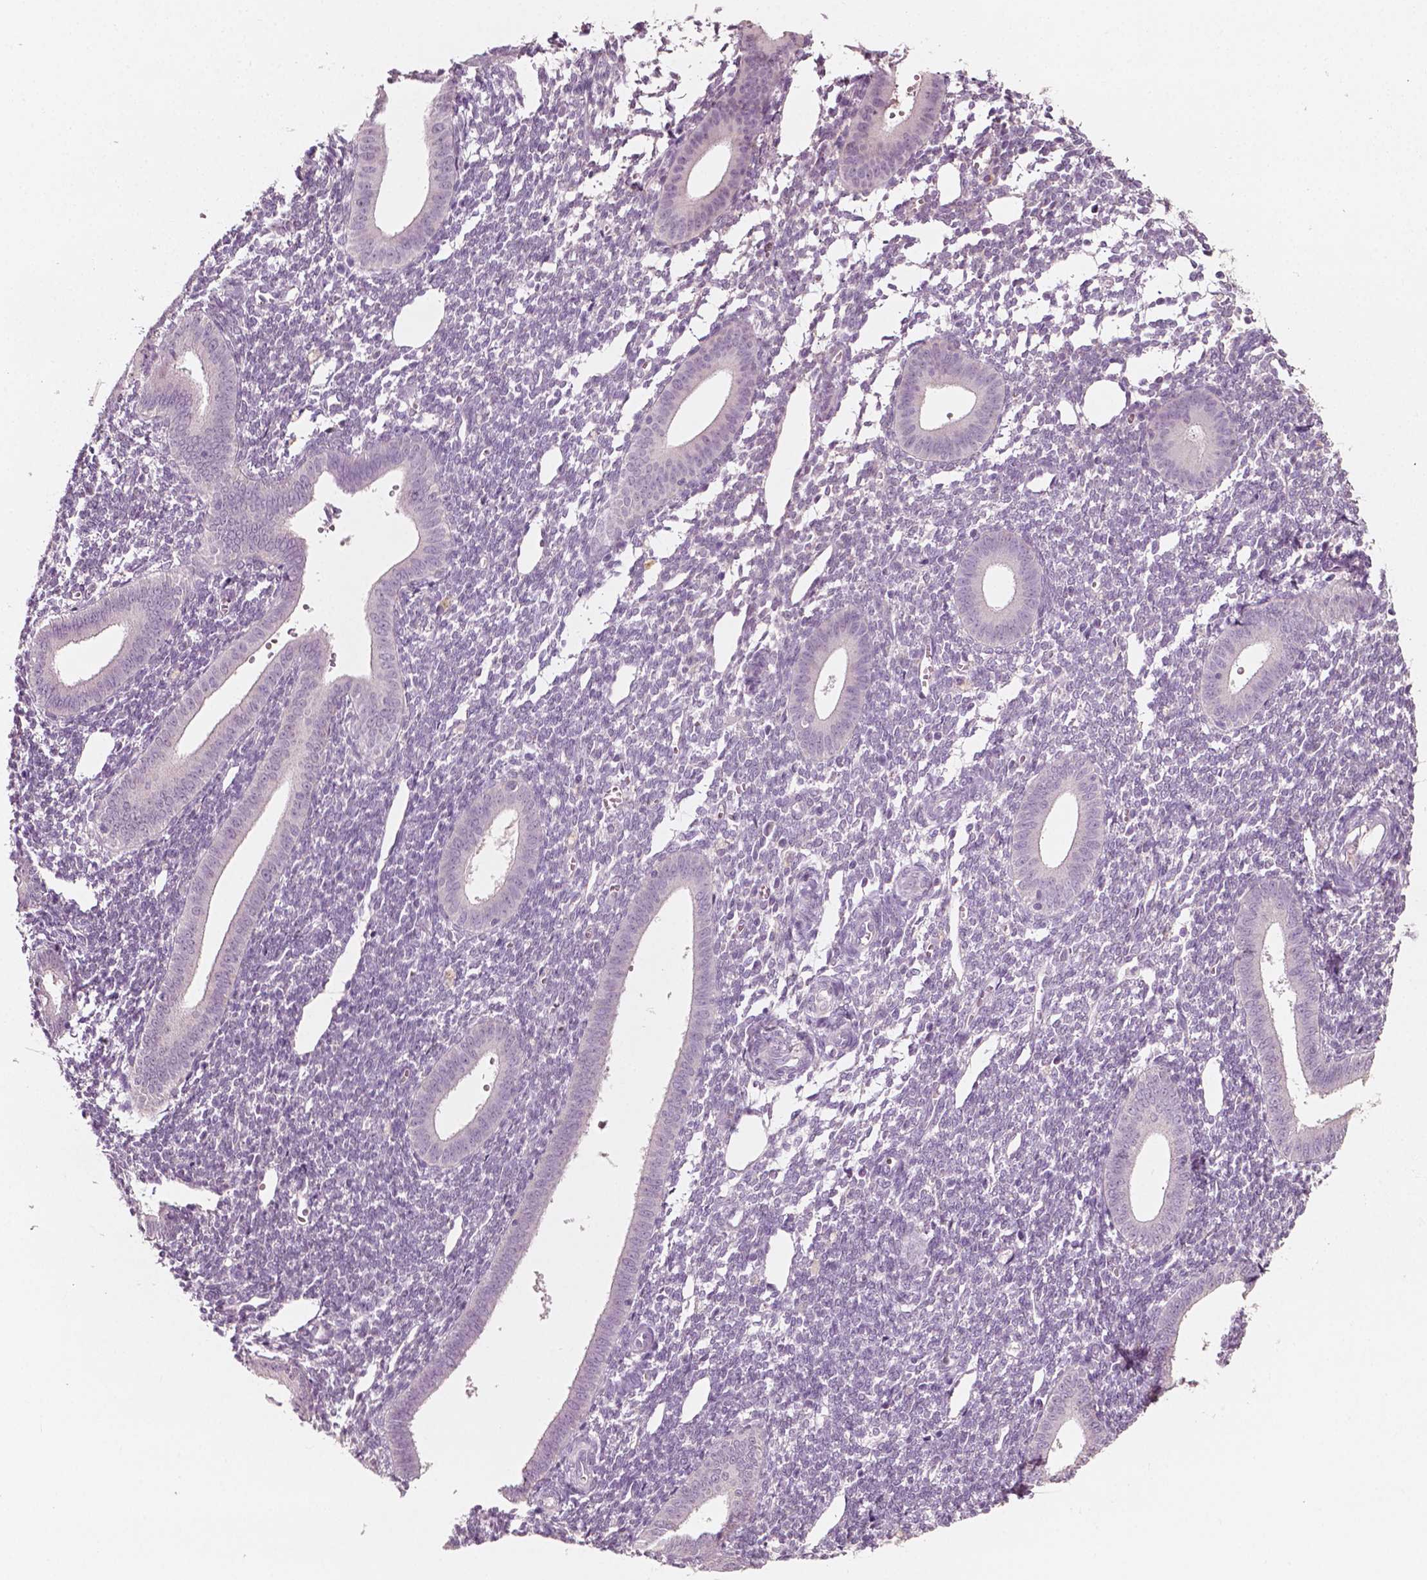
{"staining": {"intensity": "negative", "quantity": "none", "location": "none"}, "tissue": "endometrium", "cell_type": "Cells in endometrial stroma", "image_type": "normal", "snomed": [{"axis": "morphology", "description": "Normal tissue, NOS"}, {"axis": "topography", "description": "Endometrium"}], "caption": "This is a micrograph of IHC staining of normal endometrium, which shows no expression in cells in endometrial stroma.", "gene": "PLA2R1", "patient": {"sex": "female", "age": 25}}